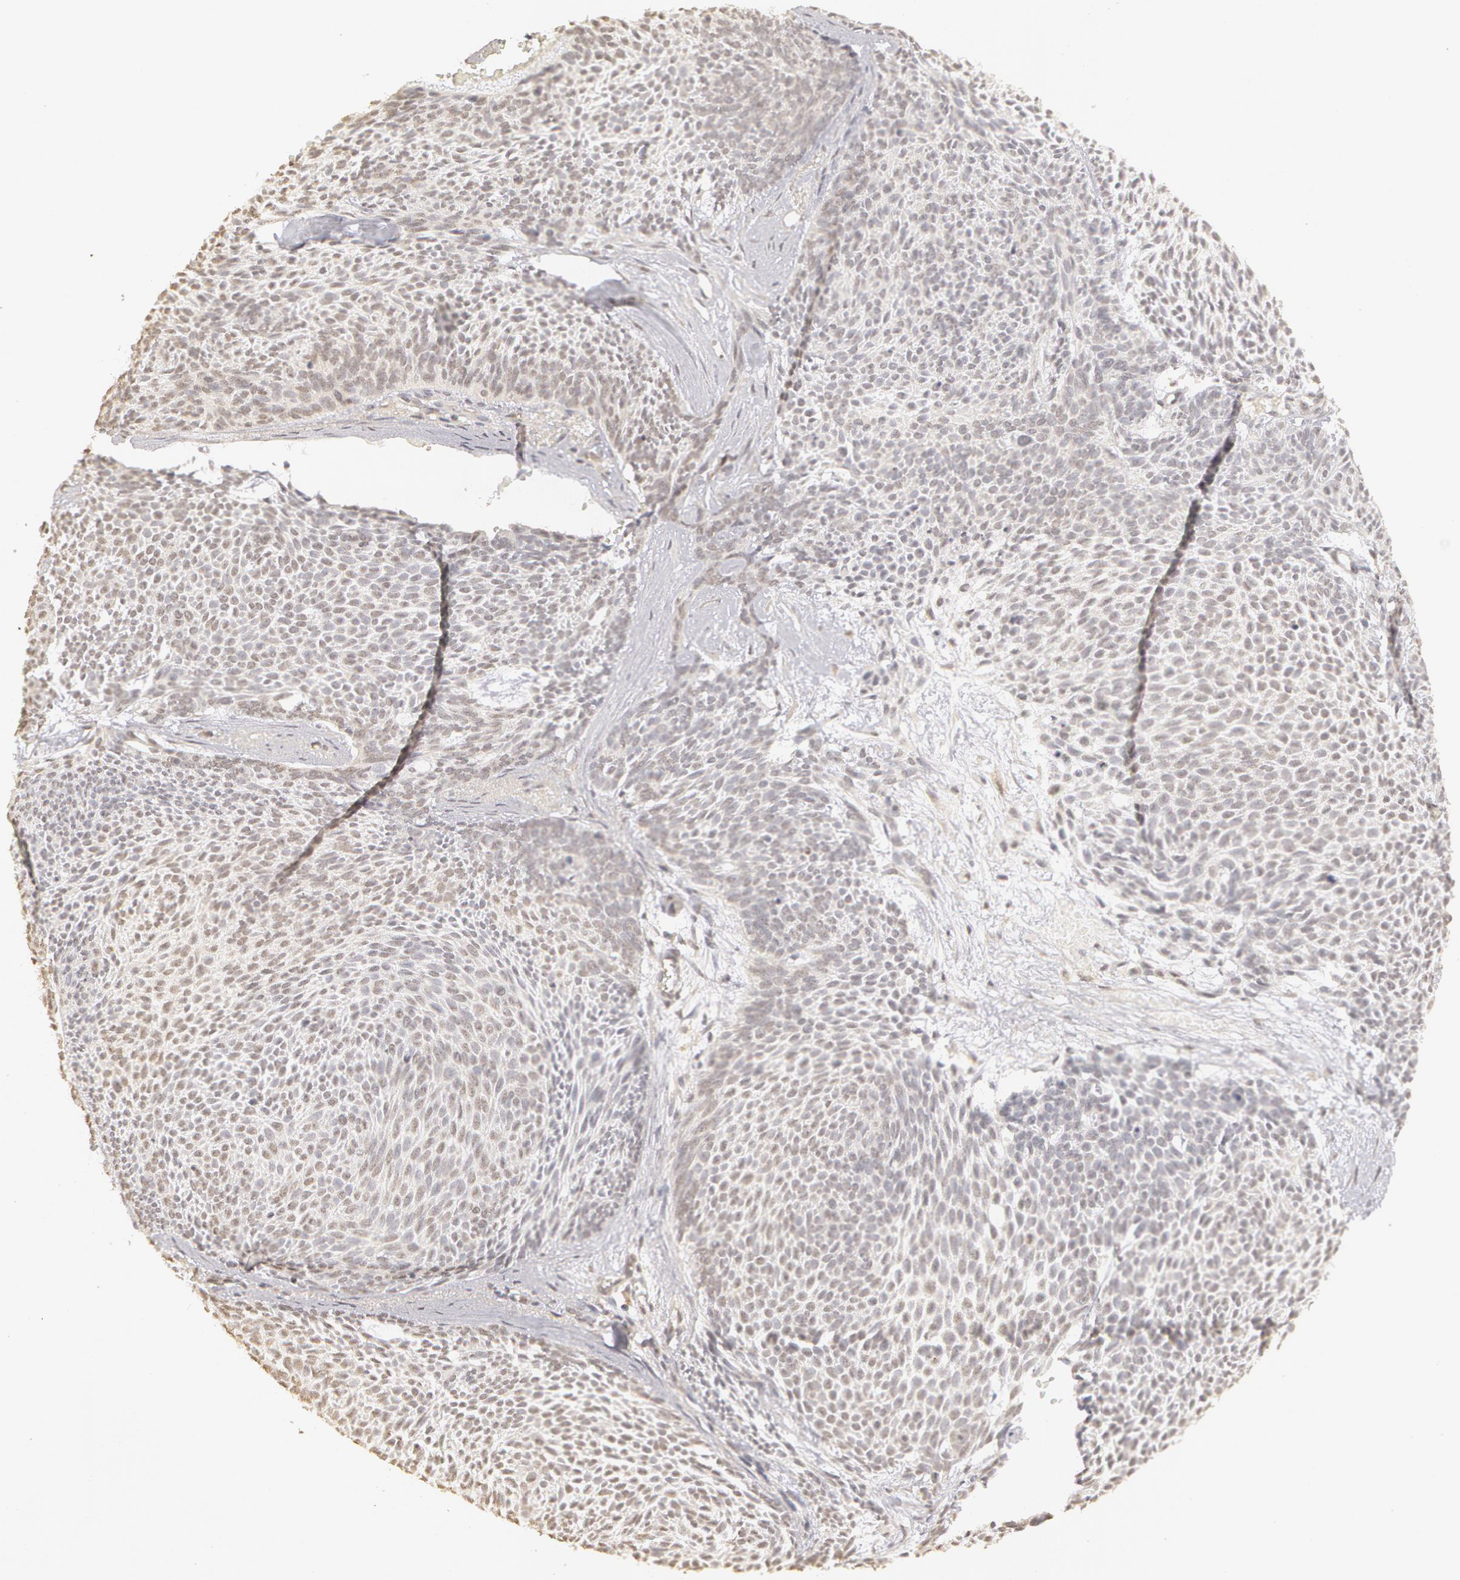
{"staining": {"intensity": "negative", "quantity": "none", "location": "none"}, "tissue": "skin cancer", "cell_type": "Tumor cells", "image_type": "cancer", "snomed": [{"axis": "morphology", "description": "Basal cell carcinoma"}, {"axis": "topography", "description": "Skin"}], "caption": "Basal cell carcinoma (skin) was stained to show a protein in brown. There is no significant staining in tumor cells.", "gene": "ADAM10", "patient": {"sex": "male", "age": 84}}